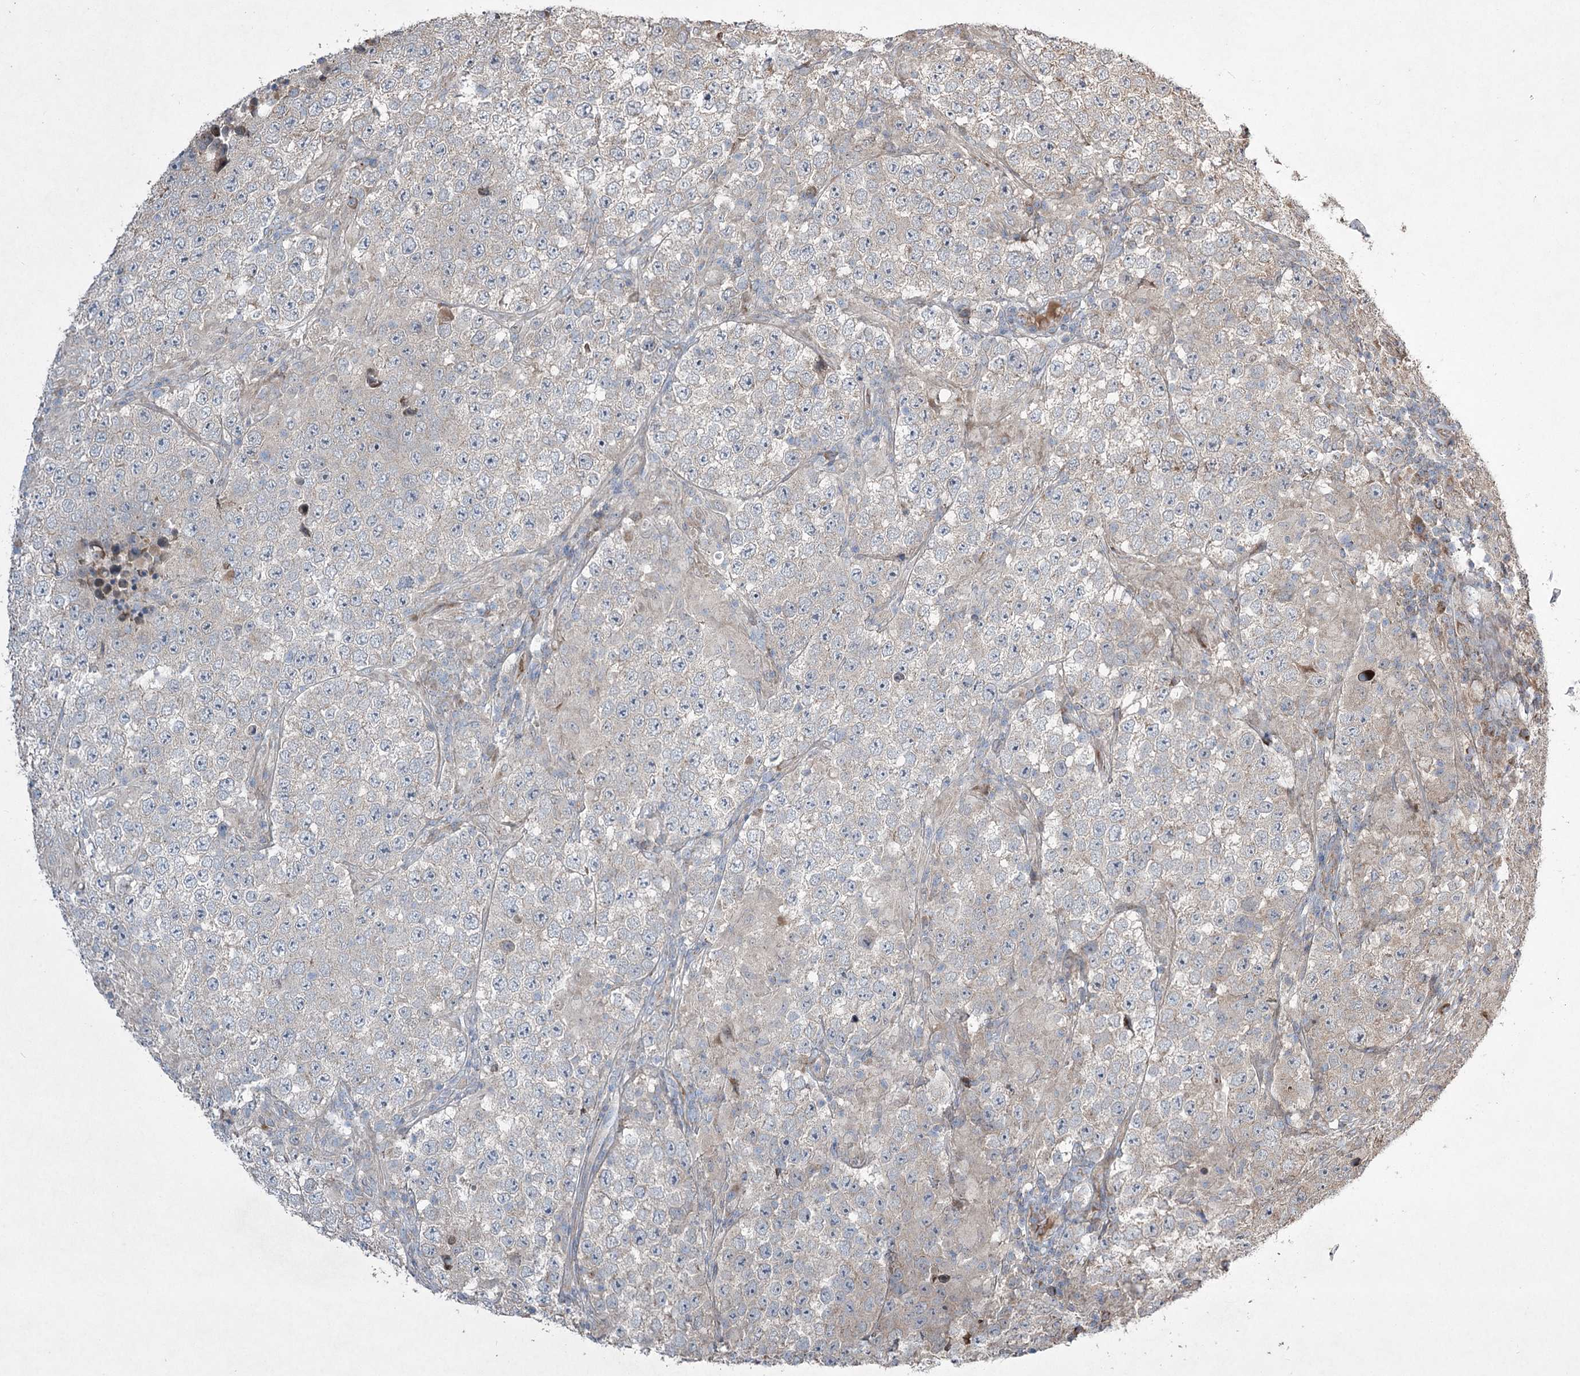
{"staining": {"intensity": "negative", "quantity": "none", "location": "none"}, "tissue": "testis cancer", "cell_type": "Tumor cells", "image_type": "cancer", "snomed": [{"axis": "morphology", "description": "Normal tissue, NOS"}, {"axis": "morphology", "description": "Urothelial carcinoma, High grade"}, {"axis": "morphology", "description": "Seminoma, NOS"}, {"axis": "morphology", "description": "Carcinoma, Embryonal, NOS"}, {"axis": "topography", "description": "Urinary bladder"}, {"axis": "topography", "description": "Testis"}], "caption": "Immunohistochemistry (IHC) image of neoplastic tissue: human testis cancer stained with DAB (3,3'-diaminobenzidine) reveals no significant protein positivity in tumor cells.", "gene": "SERINC5", "patient": {"sex": "male", "age": 41}}